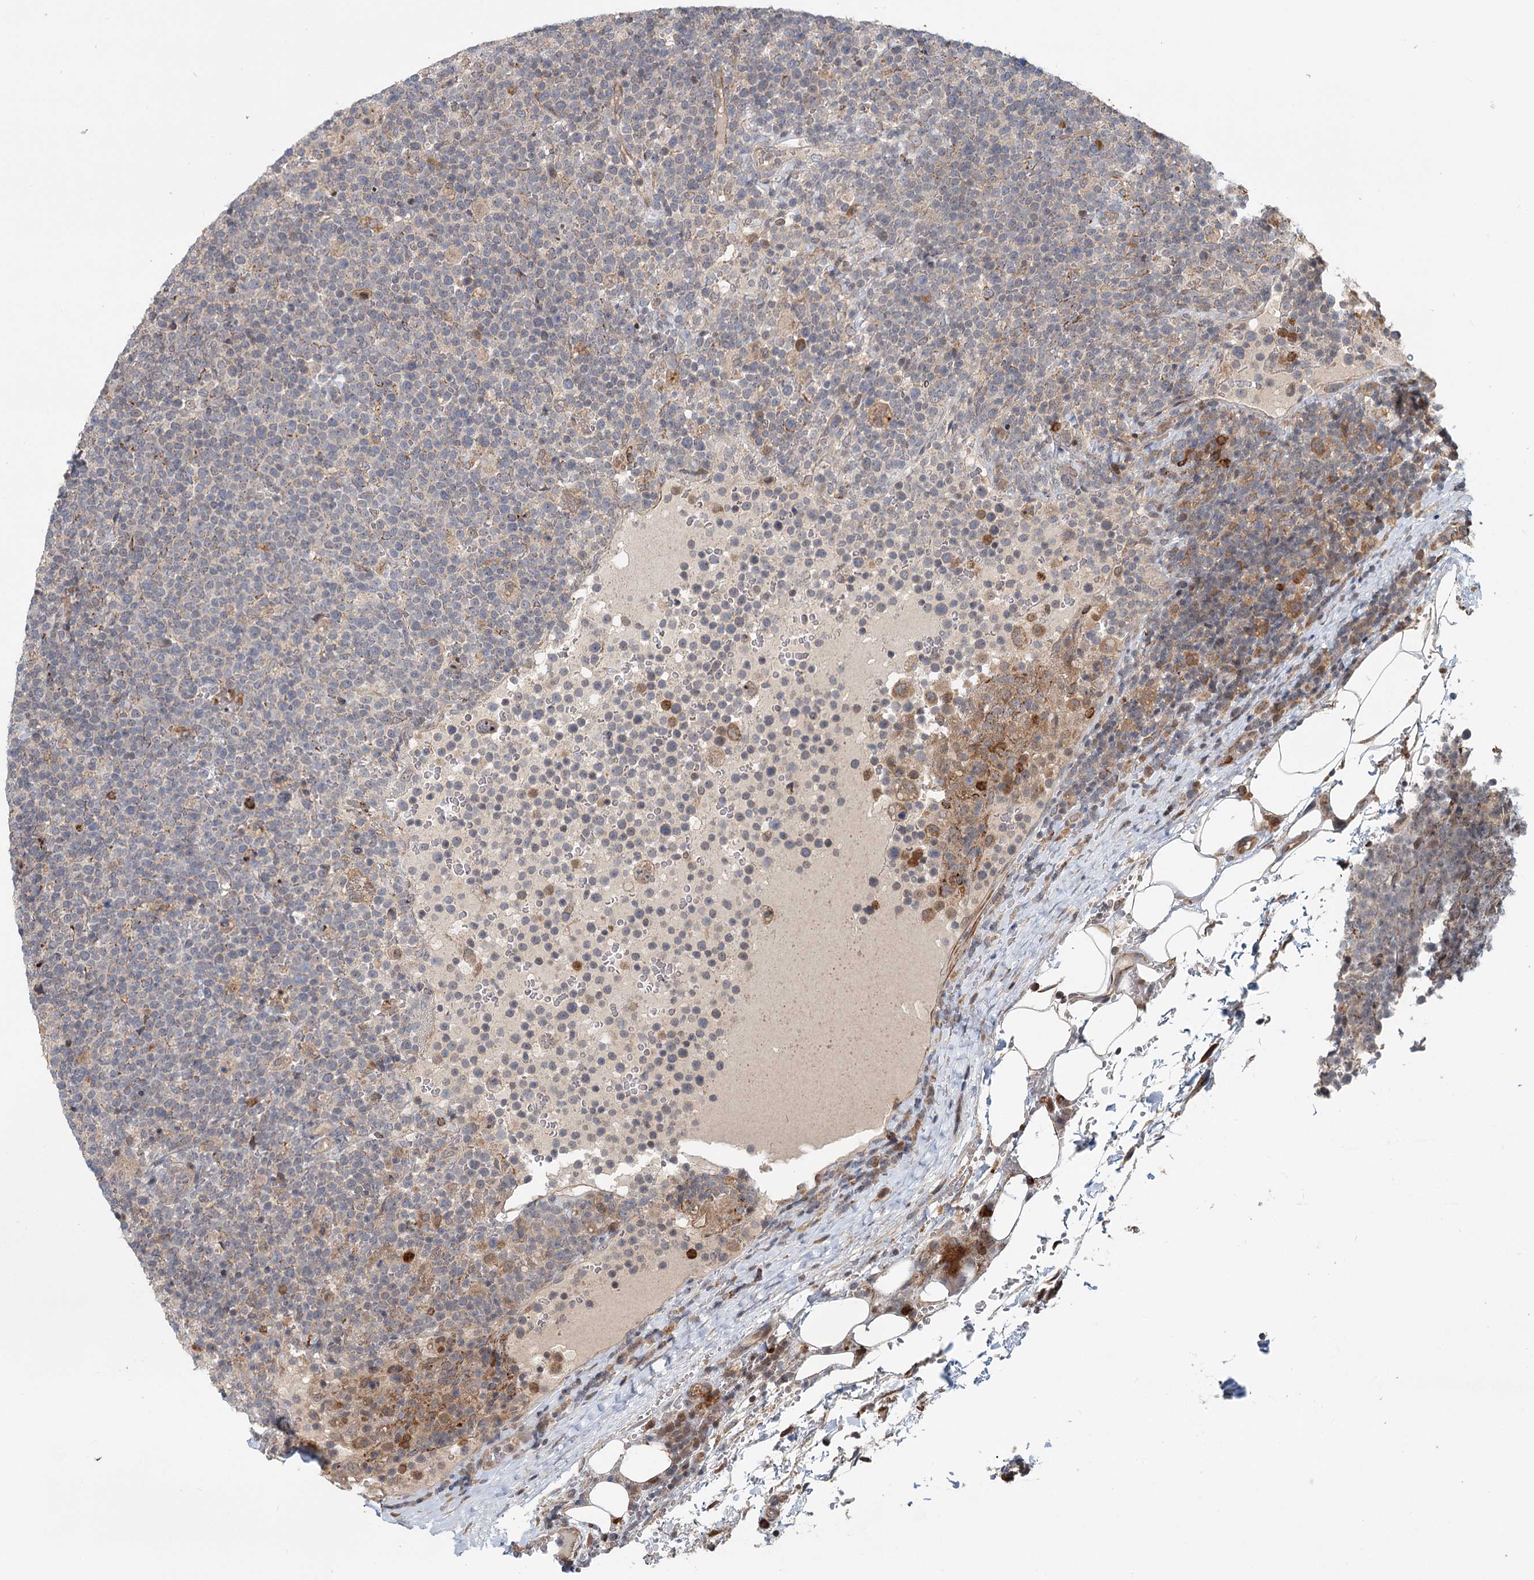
{"staining": {"intensity": "negative", "quantity": "none", "location": "none"}, "tissue": "lymphoma", "cell_type": "Tumor cells", "image_type": "cancer", "snomed": [{"axis": "morphology", "description": "Malignant lymphoma, non-Hodgkin's type, High grade"}, {"axis": "topography", "description": "Lymph node"}], "caption": "The histopathology image shows no significant staining in tumor cells of high-grade malignant lymphoma, non-Hodgkin's type.", "gene": "RNF111", "patient": {"sex": "male", "age": 61}}